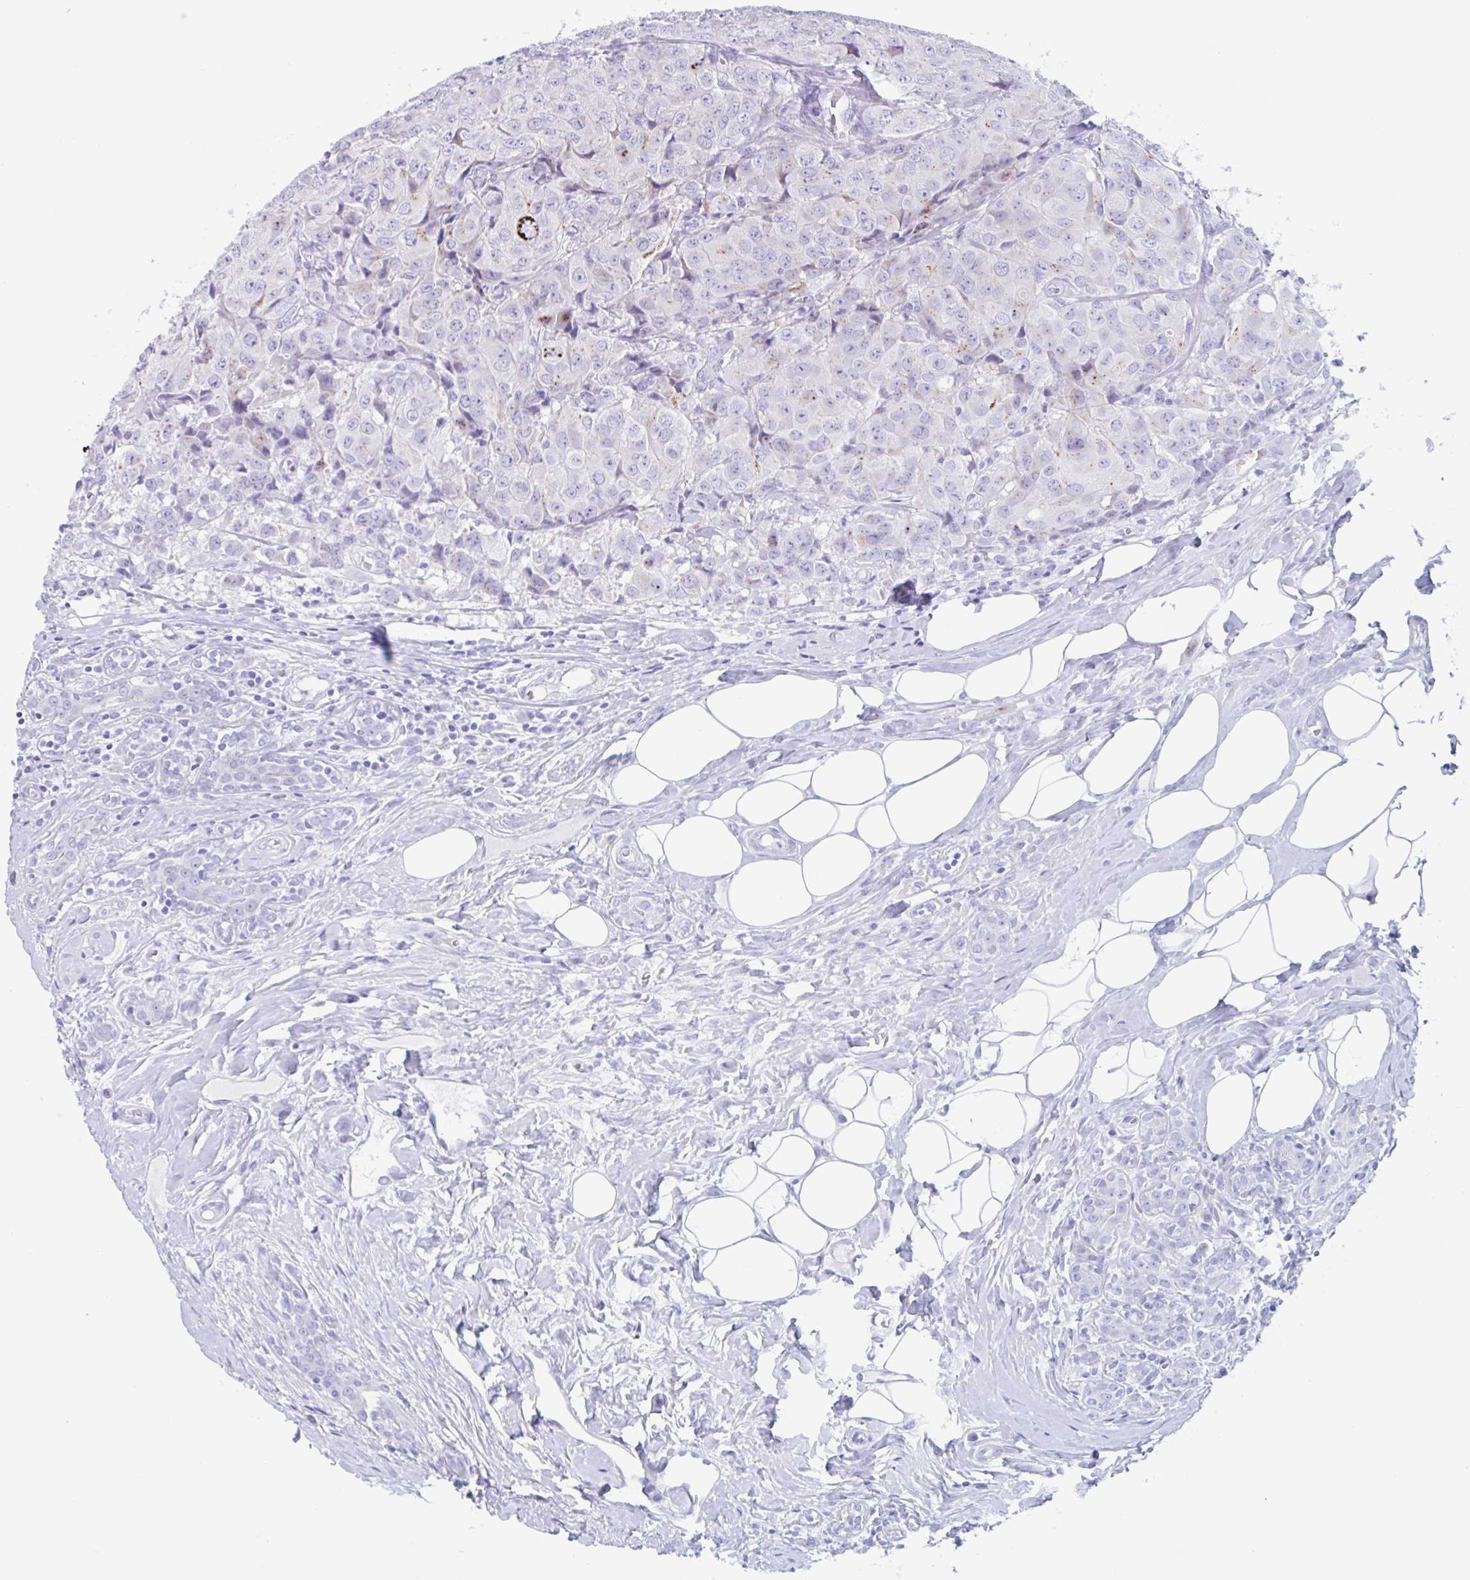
{"staining": {"intensity": "negative", "quantity": "none", "location": "none"}, "tissue": "breast cancer", "cell_type": "Tumor cells", "image_type": "cancer", "snomed": [{"axis": "morphology", "description": "Duct carcinoma"}, {"axis": "topography", "description": "Breast"}], "caption": "Immunohistochemical staining of intraductal carcinoma (breast) reveals no significant staining in tumor cells.", "gene": "CPTP", "patient": {"sex": "female", "age": 43}}